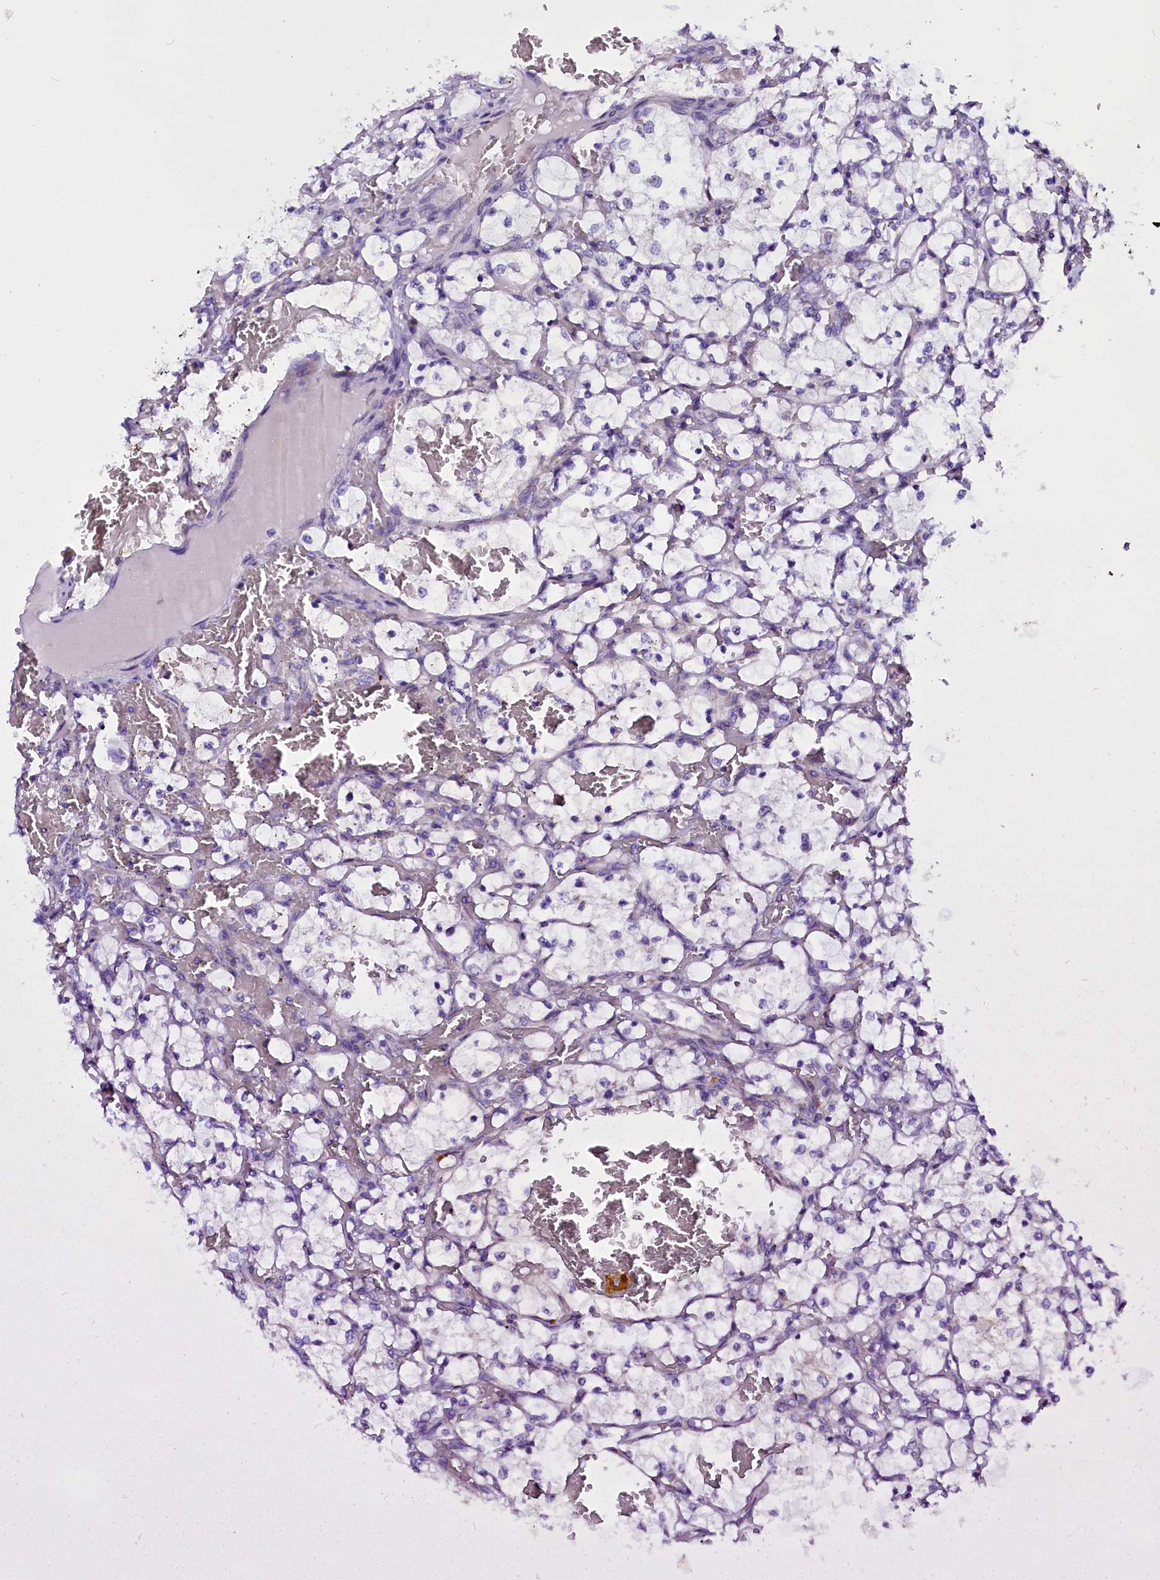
{"staining": {"intensity": "negative", "quantity": "none", "location": "none"}, "tissue": "renal cancer", "cell_type": "Tumor cells", "image_type": "cancer", "snomed": [{"axis": "morphology", "description": "Adenocarcinoma, NOS"}, {"axis": "topography", "description": "Kidney"}], "caption": "This photomicrograph is of adenocarcinoma (renal) stained with immunohistochemistry (IHC) to label a protein in brown with the nuclei are counter-stained blue. There is no staining in tumor cells.", "gene": "CEP170", "patient": {"sex": "female", "age": 69}}